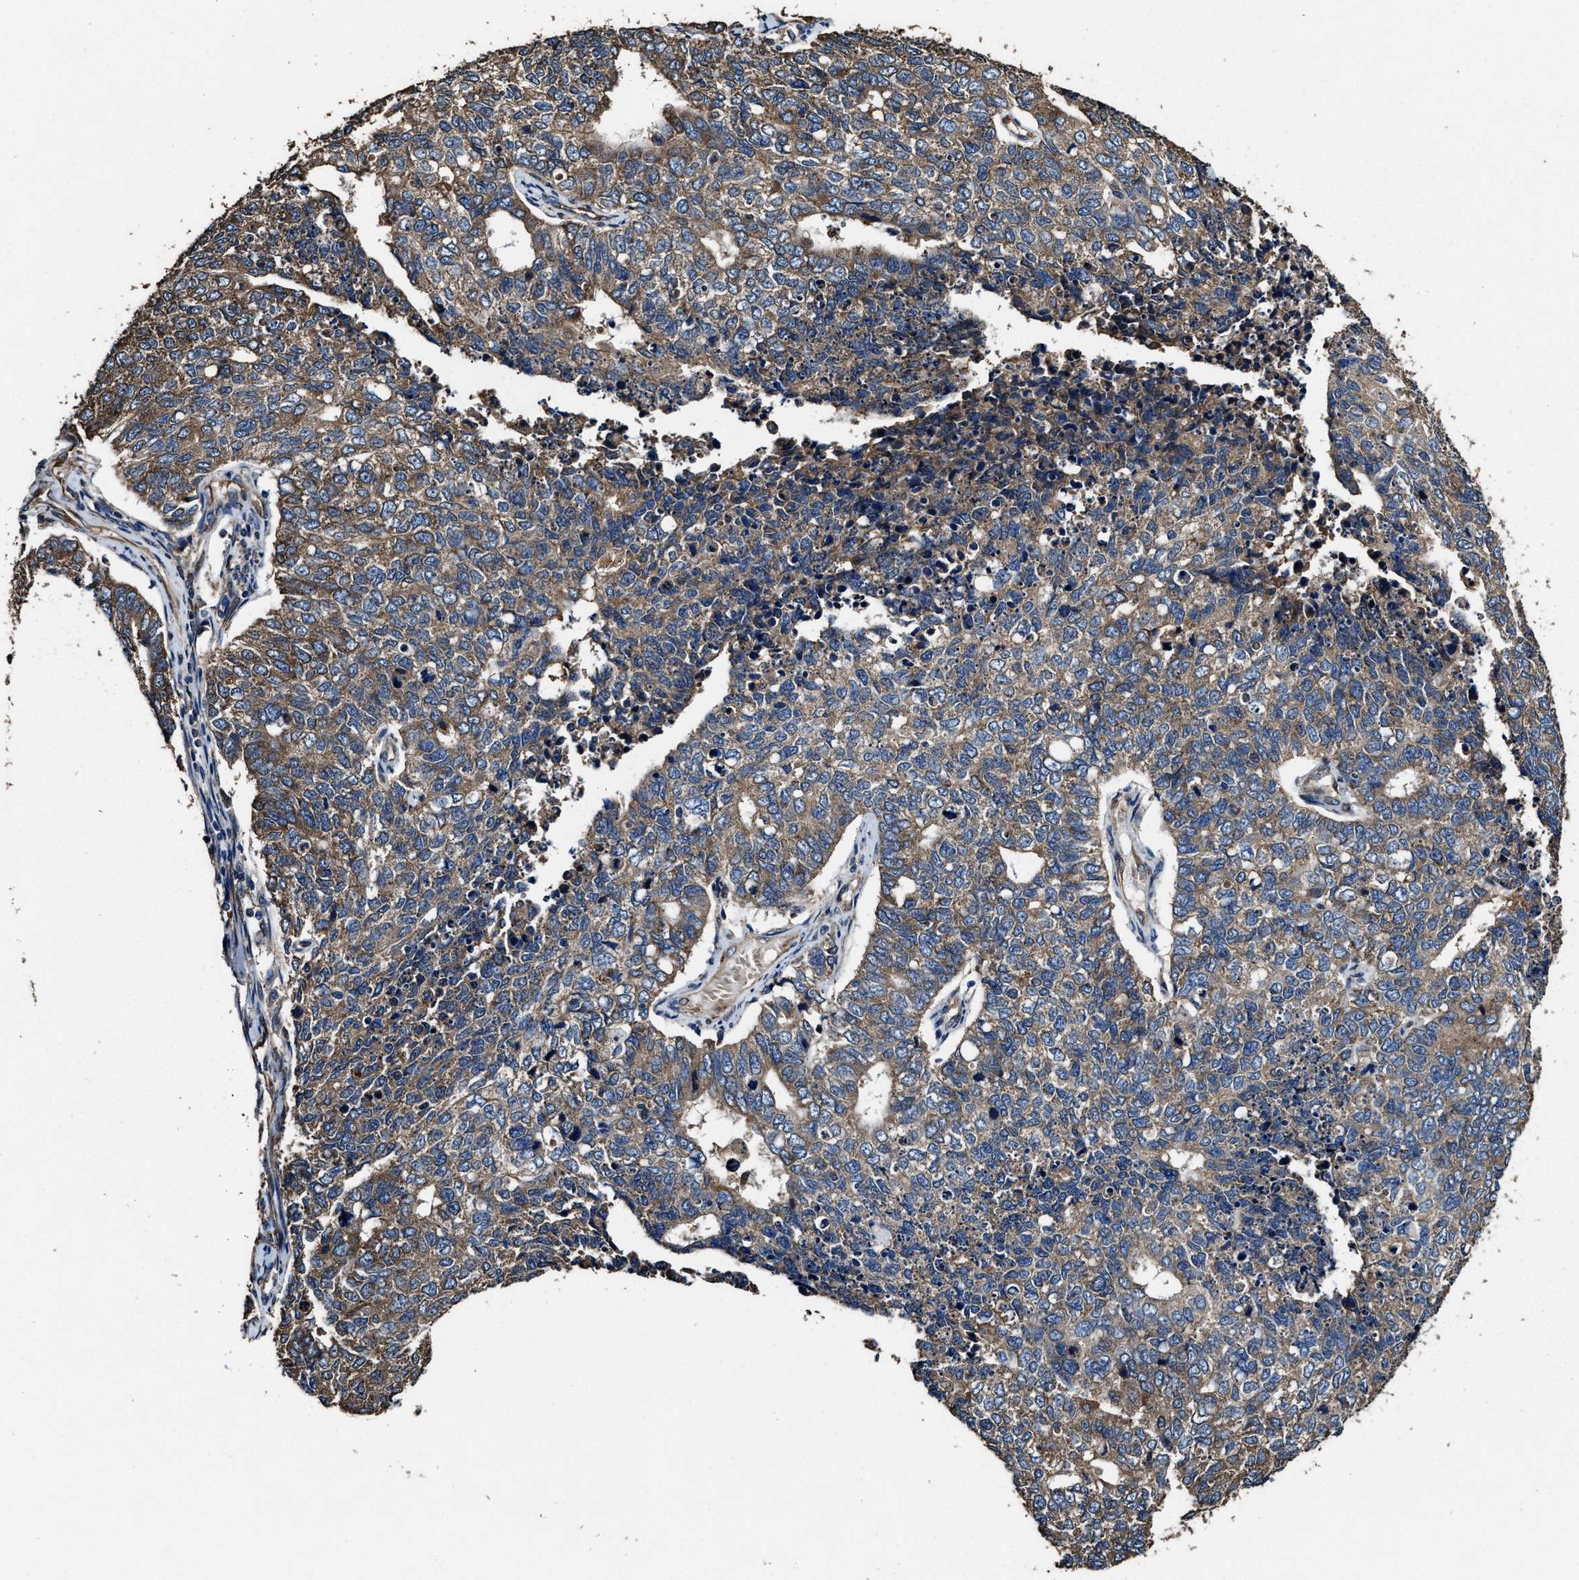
{"staining": {"intensity": "moderate", "quantity": ">75%", "location": "cytoplasmic/membranous"}, "tissue": "cervical cancer", "cell_type": "Tumor cells", "image_type": "cancer", "snomed": [{"axis": "morphology", "description": "Squamous cell carcinoma, NOS"}, {"axis": "topography", "description": "Cervix"}], "caption": "This photomicrograph displays immunohistochemistry (IHC) staining of squamous cell carcinoma (cervical), with medium moderate cytoplasmic/membranous staining in approximately >75% of tumor cells.", "gene": "IDNK", "patient": {"sex": "female", "age": 63}}